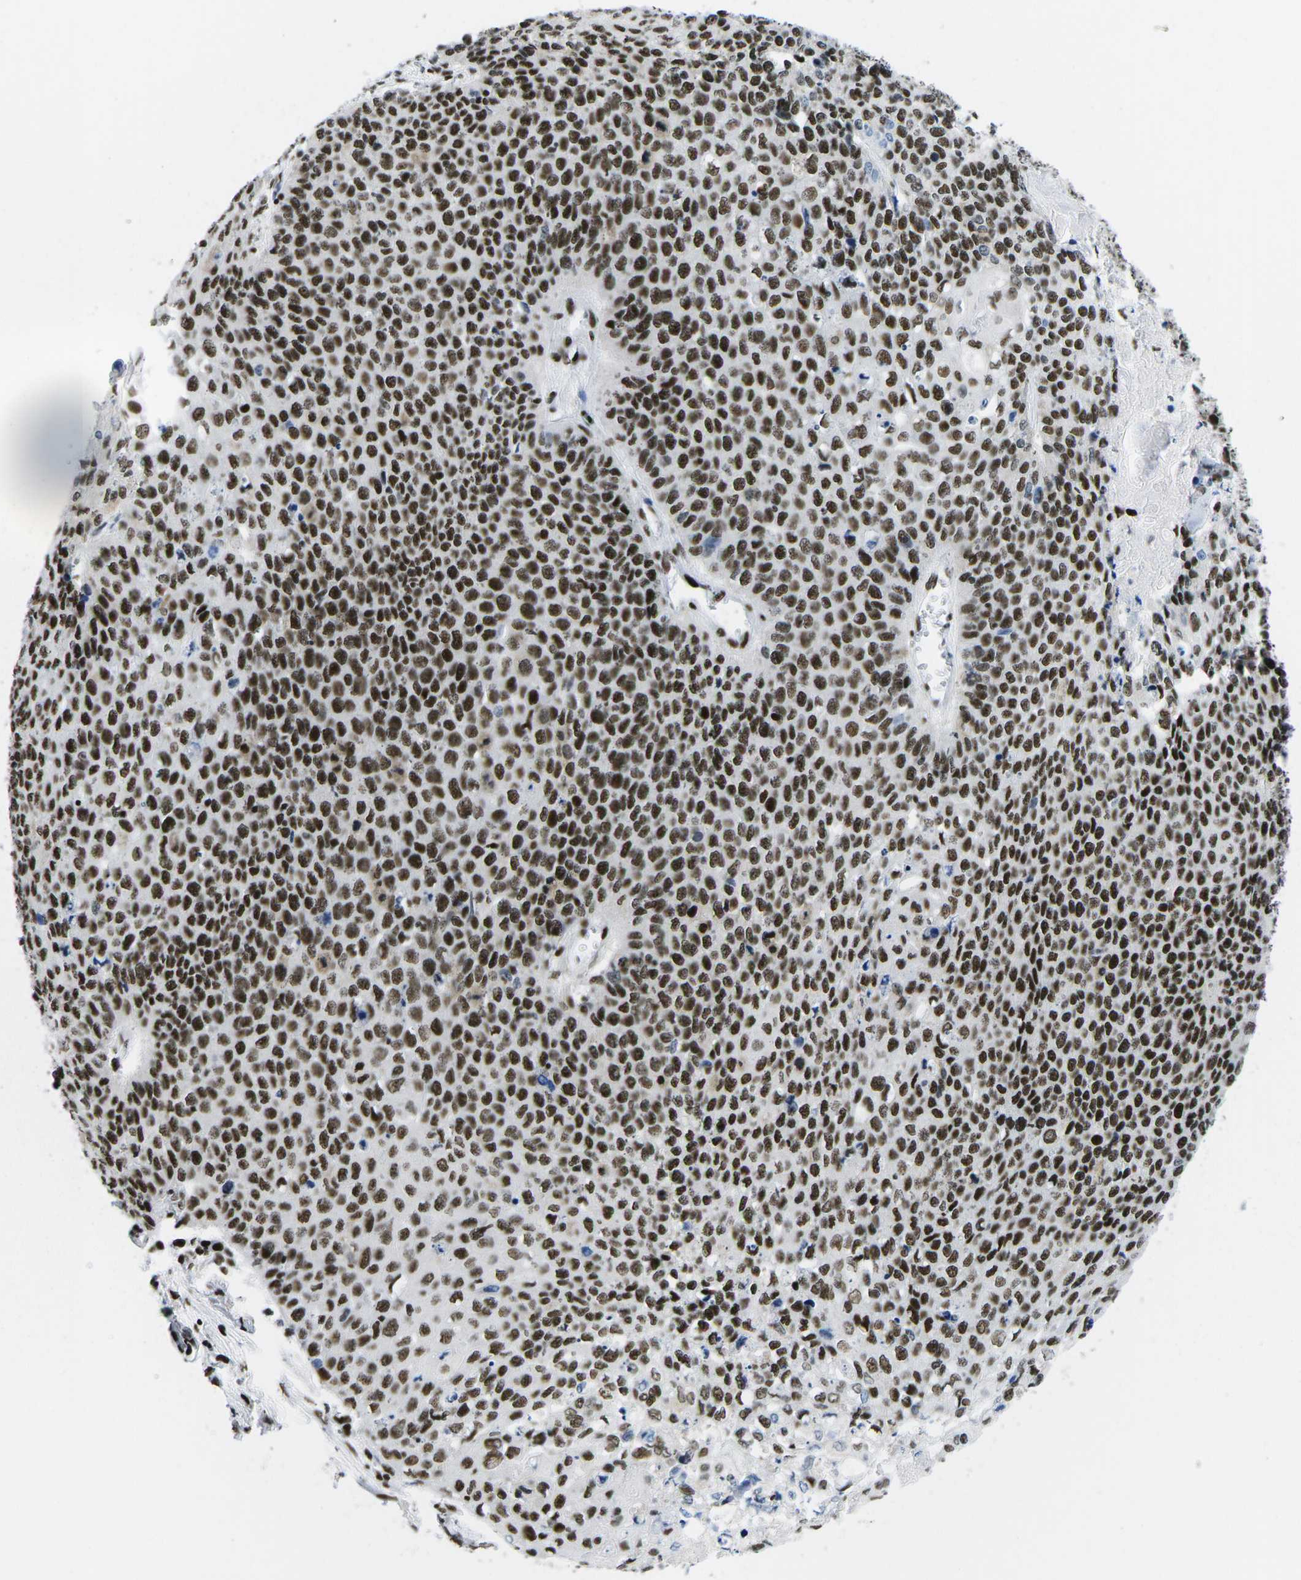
{"staining": {"intensity": "strong", "quantity": ">75%", "location": "nuclear"}, "tissue": "cervical cancer", "cell_type": "Tumor cells", "image_type": "cancer", "snomed": [{"axis": "morphology", "description": "Squamous cell carcinoma, NOS"}, {"axis": "topography", "description": "Cervix"}], "caption": "This micrograph shows immunohistochemistry (IHC) staining of human squamous cell carcinoma (cervical), with high strong nuclear positivity in about >75% of tumor cells.", "gene": "ATF1", "patient": {"sex": "female", "age": 39}}